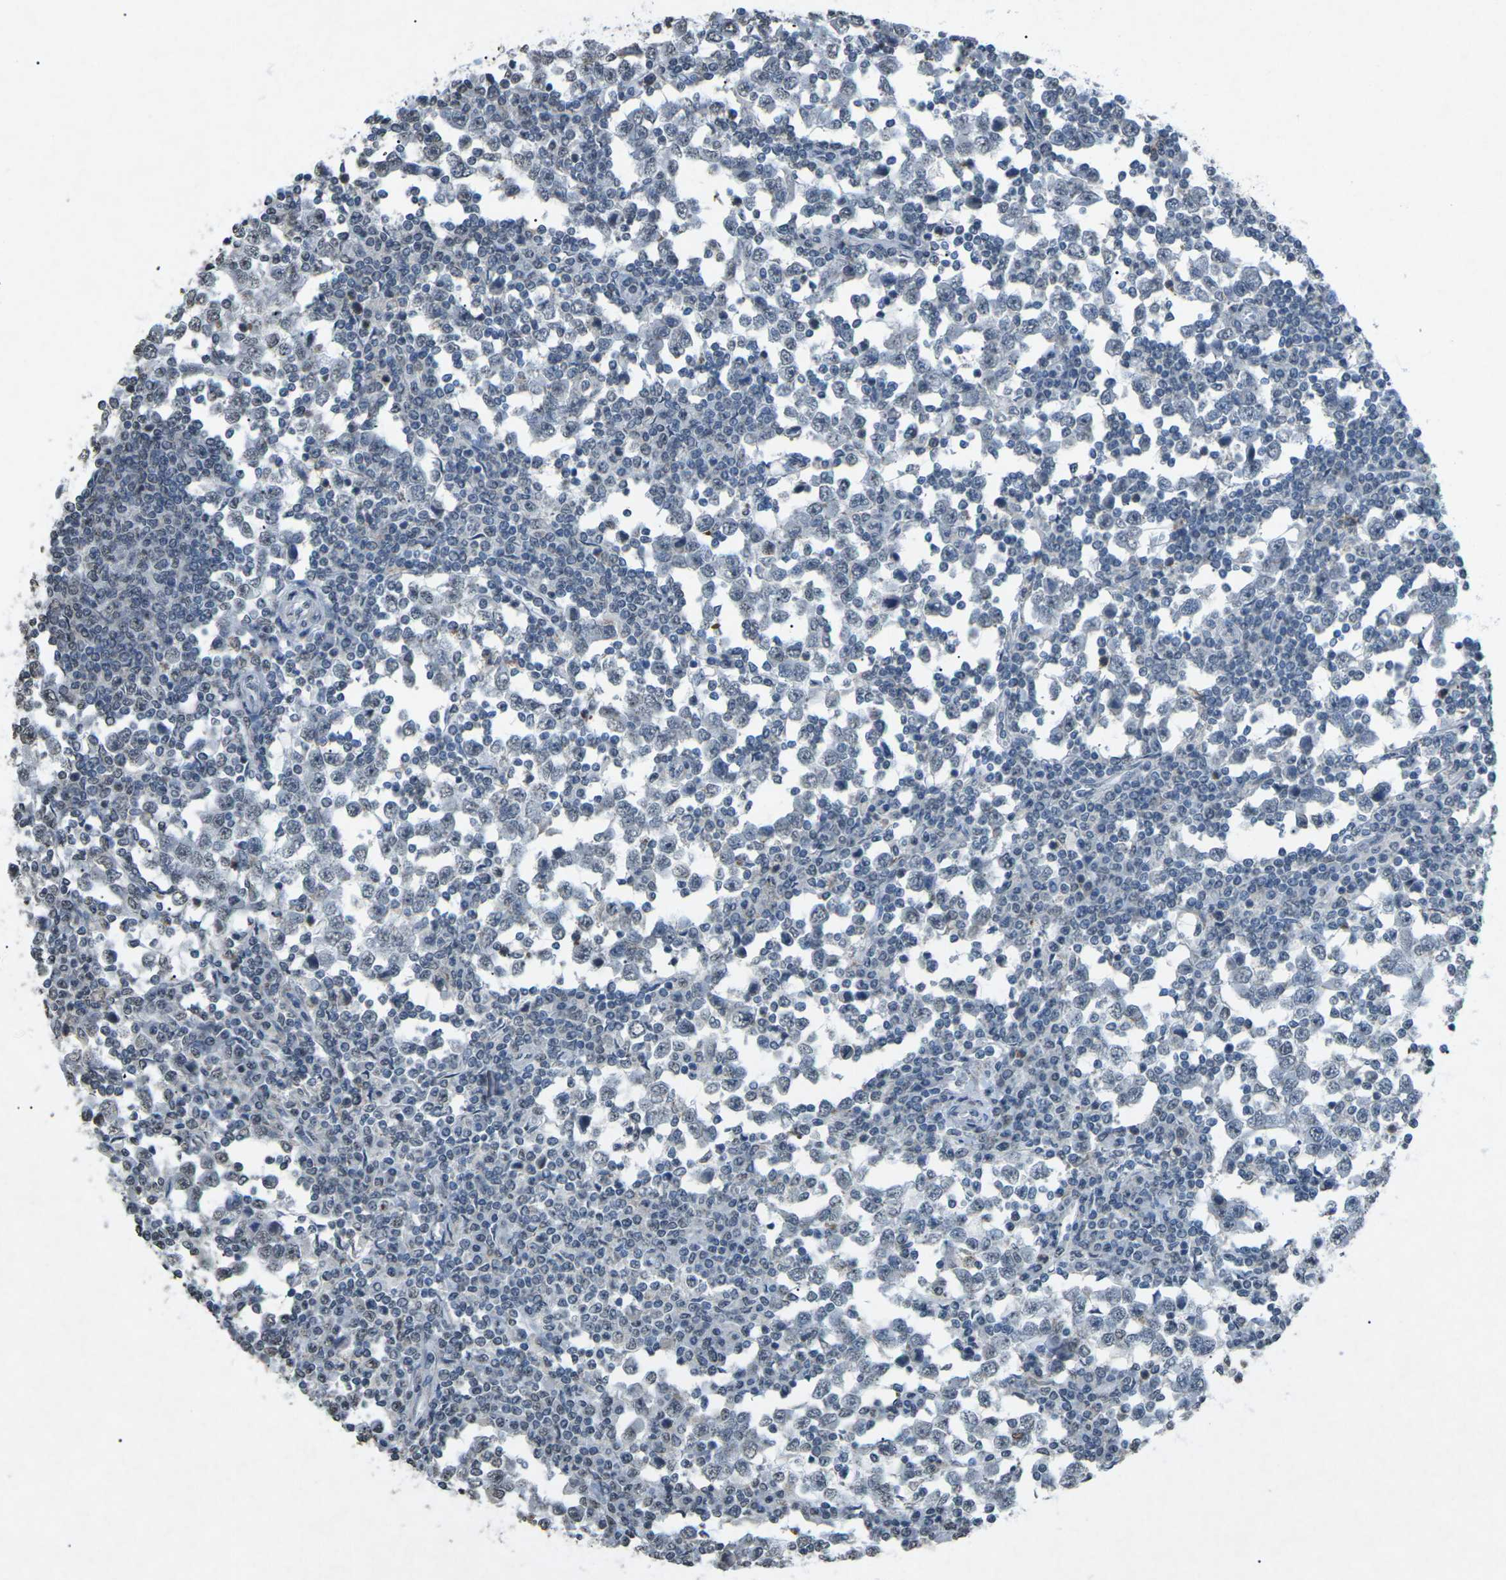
{"staining": {"intensity": "negative", "quantity": "none", "location": "none"}, "tissue": "testis cancer", "cell_type": "Tumor cells", "image_type": "cancer", "snomed": [{"axis": "morphology", "description": "Seminoma, NOS"}, {"axis": "topography", "description": "Testis"}], "caption": "This micrograph is of testis cancer (seminoma) stained with IHC to label a protein in brown with the nuclei are counter-stained blue. There is no positivity in tumor cells.", "gene": "TFR2", "patient": {"sex": "male", "age": 65}}